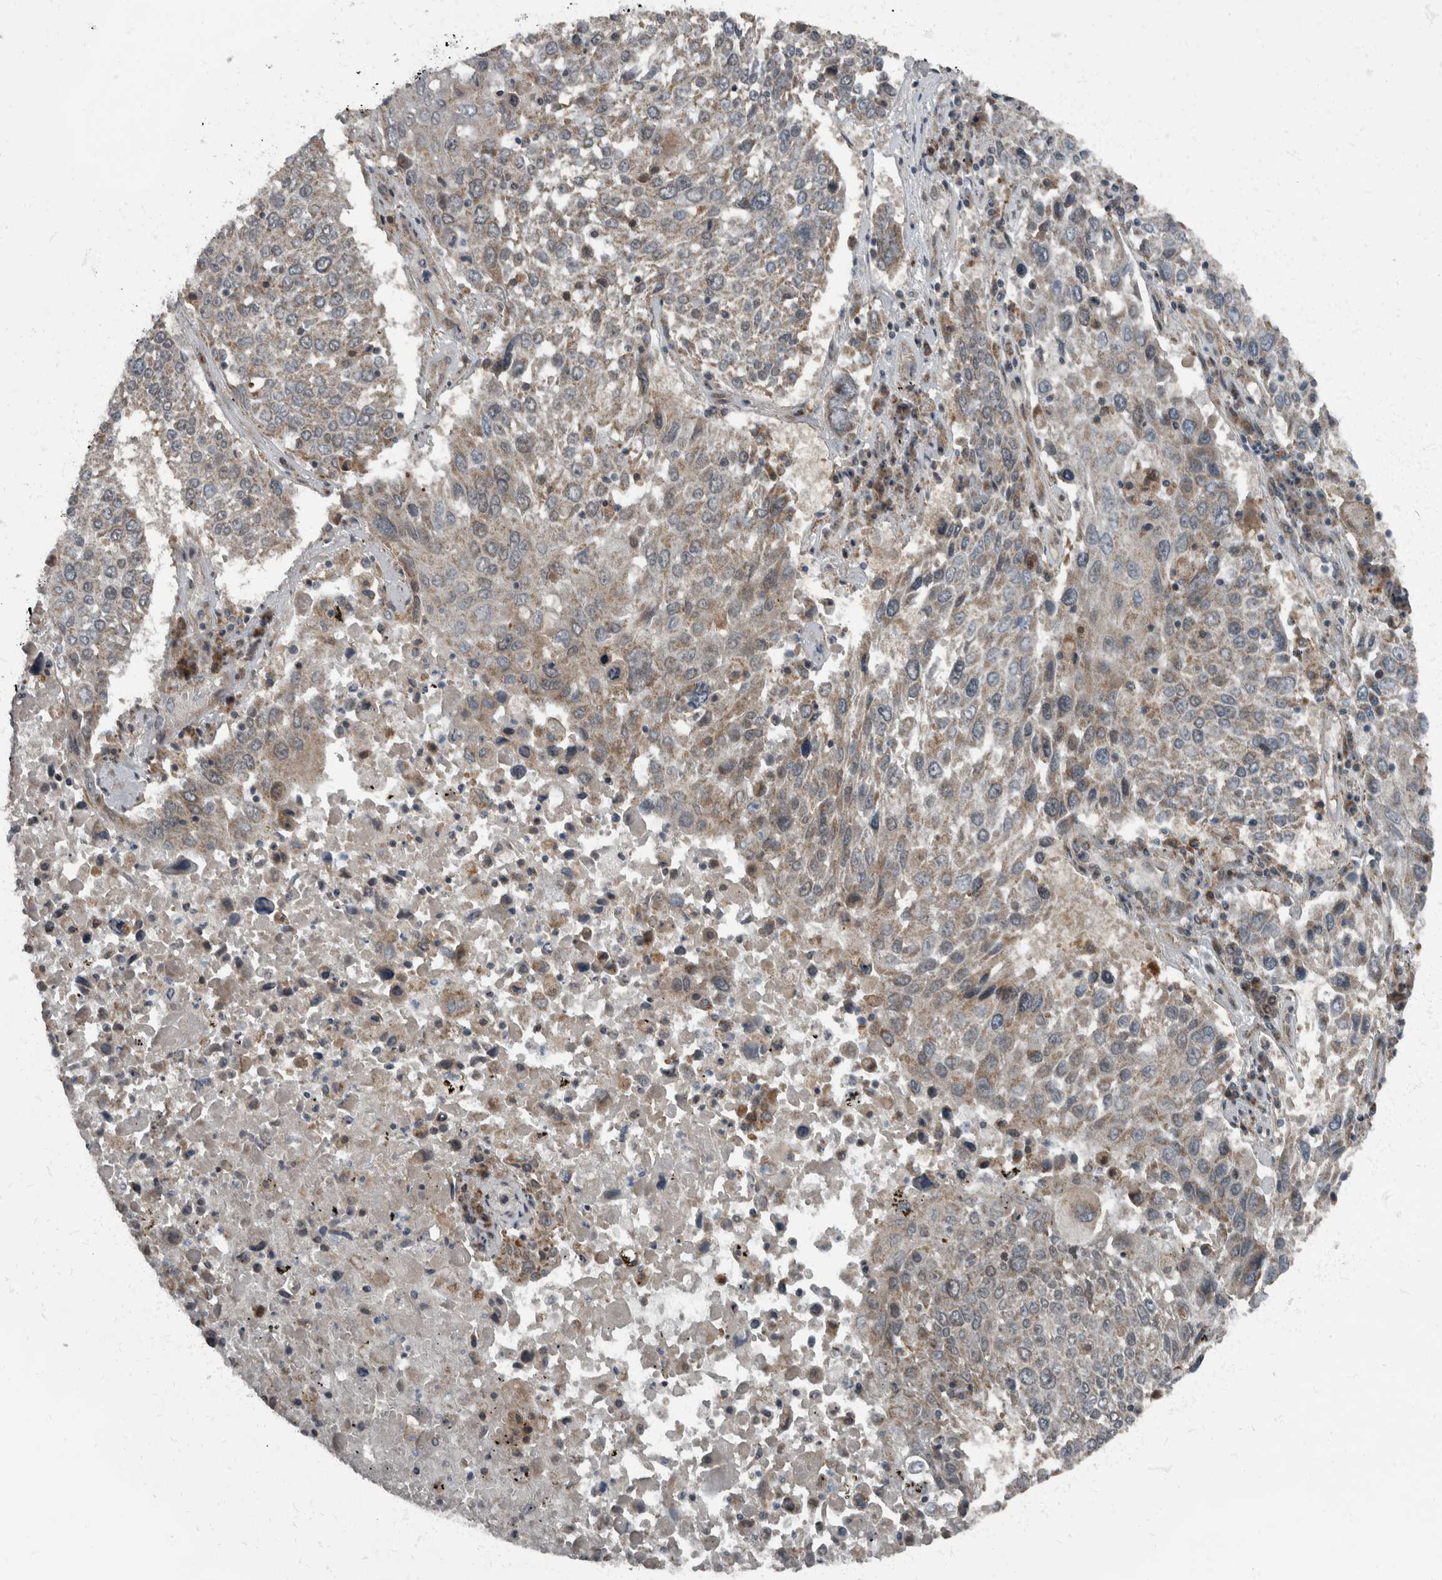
{"staining": {"intensity": "weak", "quantity": "25%-75%", "location": "cytoplasmic/membranous"}, "tissue": "lung cancer", "cell_type": "Tumor cells", "image_type": "cancer", "snomed": [{"axis": "morphology", "description": "Squamous cell carcinoma, NOS"}, {"axis": "topography", "description": "Lung"}], "caption": "Immunohistochemistry of human lung cancer exhibits low levels of weak cytoplasmic/membranous staining in approximately 25%-75% of tumor cells.", "gene": "RABGGTB", "patient": {"sex": "male", "age": 65}}